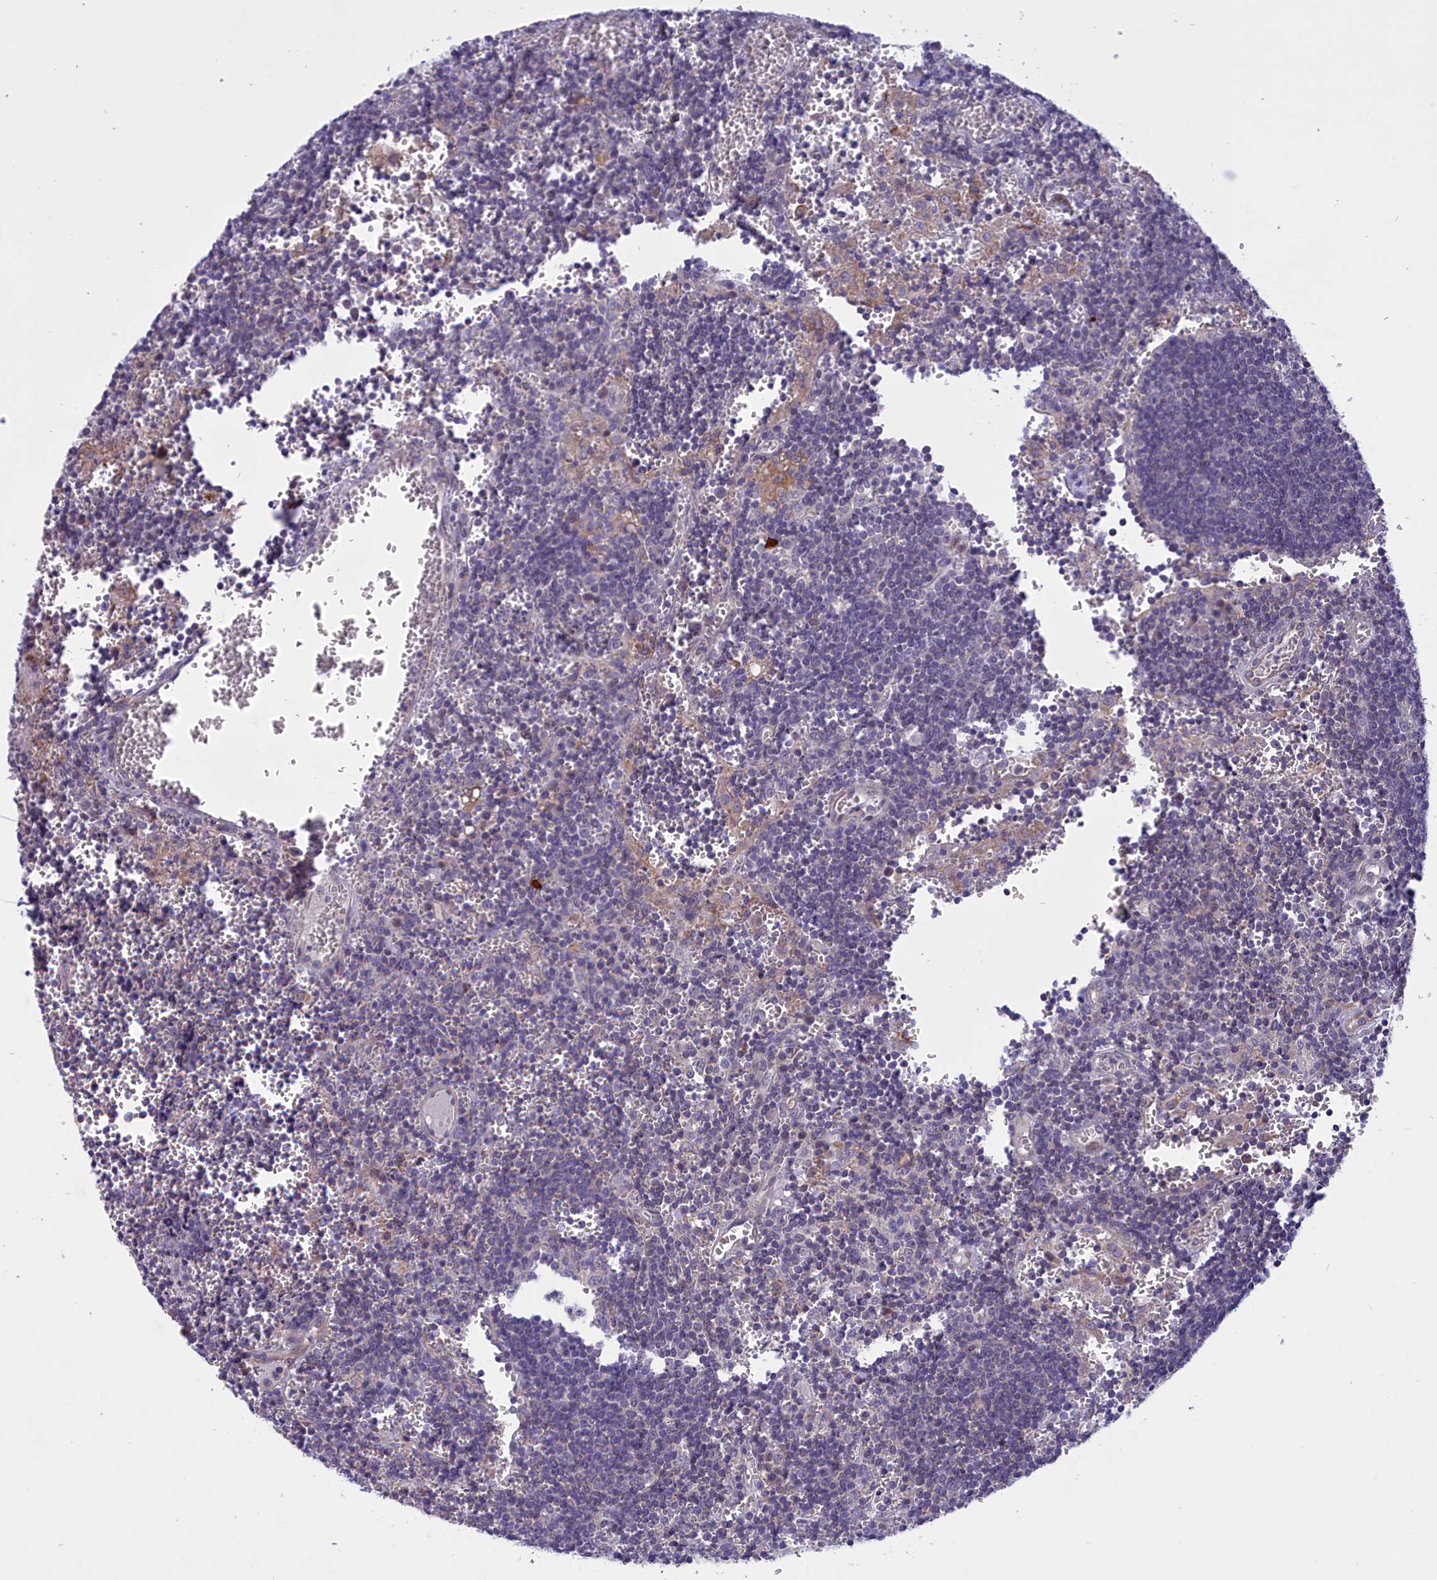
{"staining": {"intensity": "negative", "quantity": "none", "location": "none"}, "tissue": "lymph node", "cell_type": "Germinal center cells", "image_type": "normal", "snomed": [{"axis": "morphology", "description": "Normal tissue, NOS"}, {"axis": "topography", "description": "Lymph node"}], "caption": "The photomicrograph demonstrates no staining of germinal center cells in normal lymph node.", "gene": "CORO2A", "patient": {"sex": "female", "age": 73}}